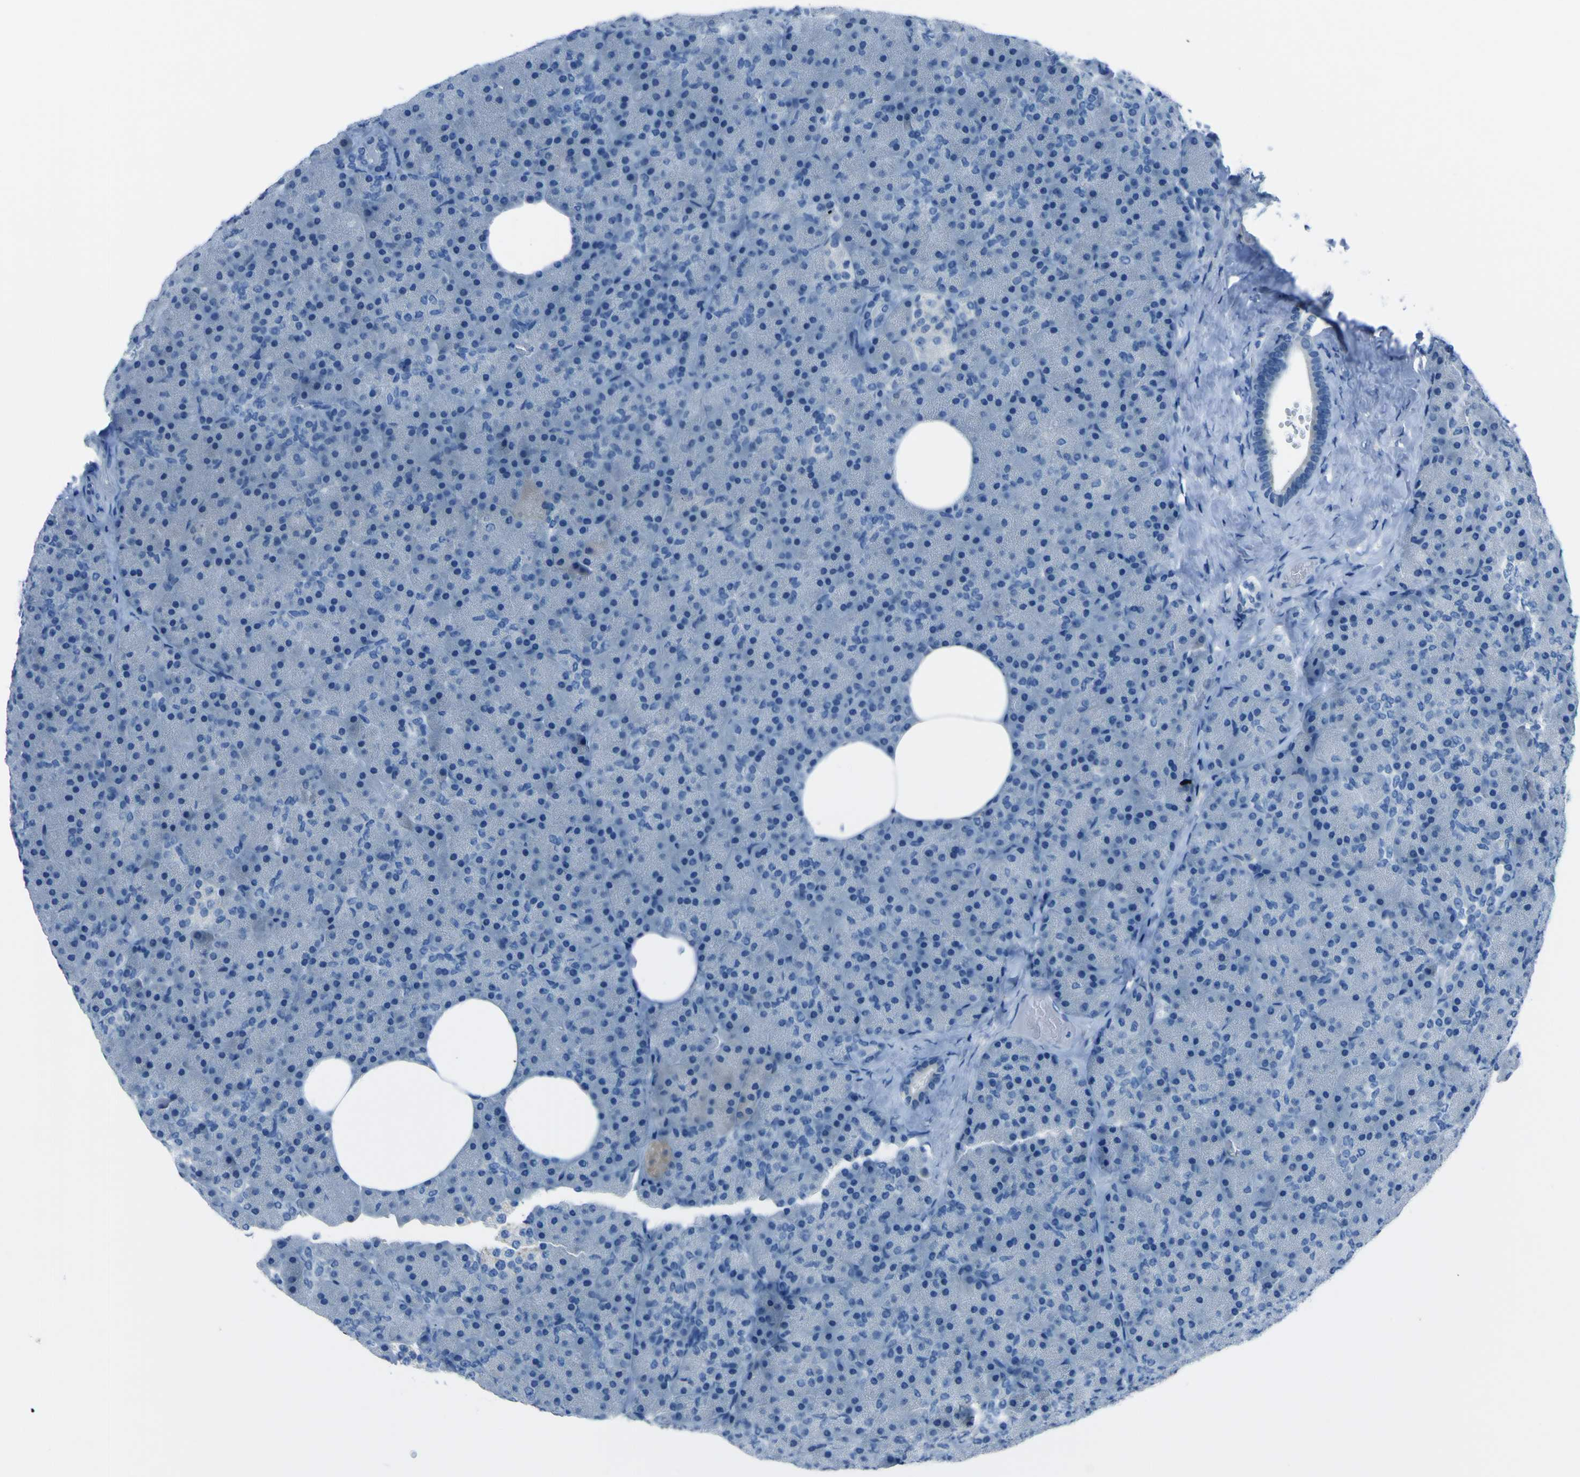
{"staining": {"intensity": "negative", "quantity": "none", "location": "none"}, "tissue": "pancreas", "cell_type": "Exocrine glandular cells", "image_type": "normal", "snomed": [{"axis": "morphology", "description": "Normal tissue, NOS"}, {"axis": "topography", "description": "Pancreas"}], "caption": "Benign pancreas was stained to show a protein in brown. There is no significant expression in exocrine glandular cells. Nuclei are stained in blue.", "gene": "PHKG1", "patient": {"sex": "female", "age": 35}}